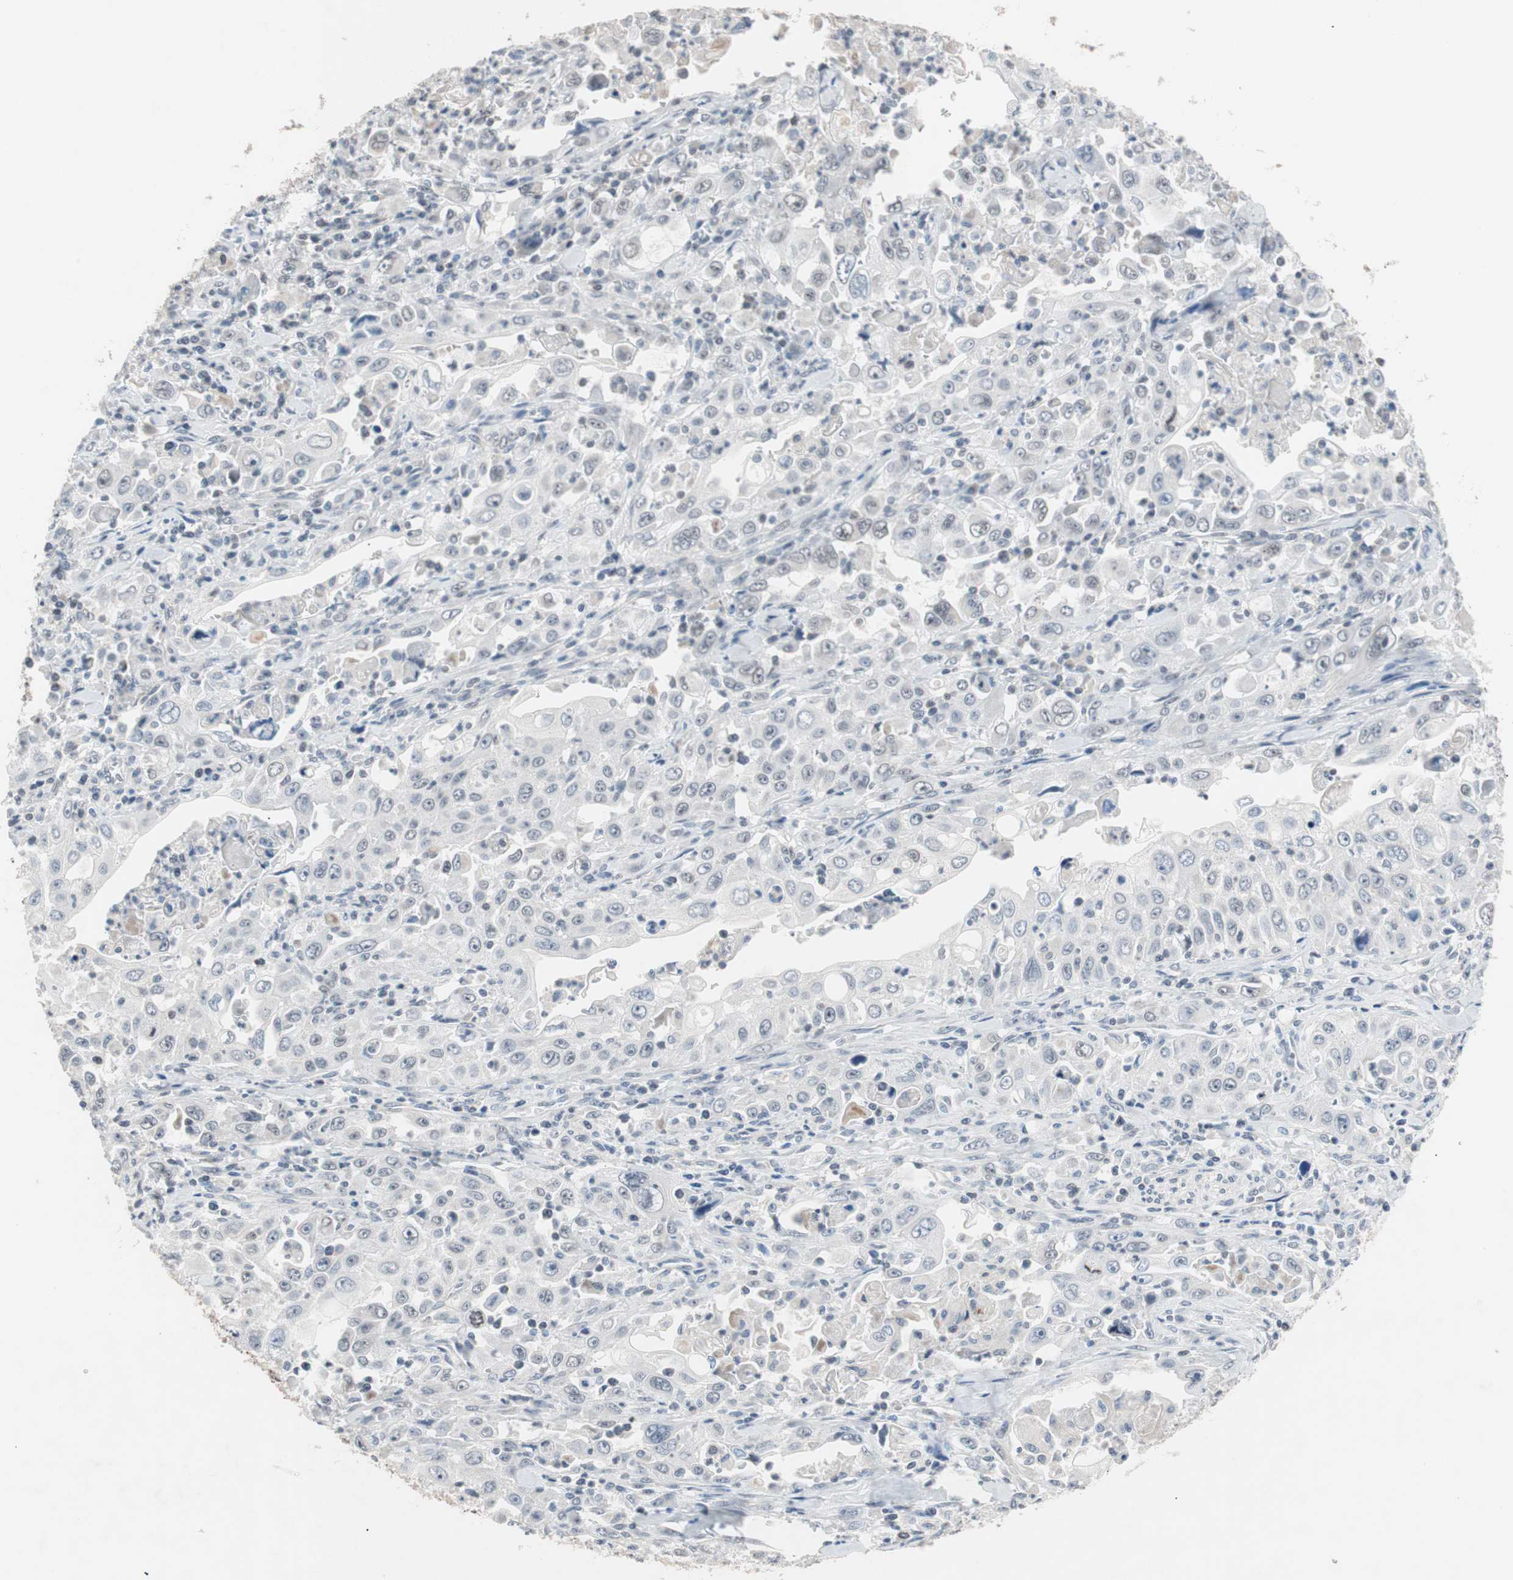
{"staining": {"intensity": "negative", "quantity": "none", "location": "none"}, "tissue": "pancreatic cancer", "cell_type": "Tumor cells", "image_type": "cancer", "snomed": [{"axis": "morphology", "description": "Adenocarcinoma, NOS"}, {"axis": "topography", "description": "Pancreas"}], "caption": "Immunohistochemistry (IHC) micrograph of neoplastic tissue: pancreatic cancer stained with DAB (3,3'-diaminobenzidine) shows no significant protein positivity in tumor cells.", "gene": "LIG3", "patient": {"sex": "male", "age": 70}}